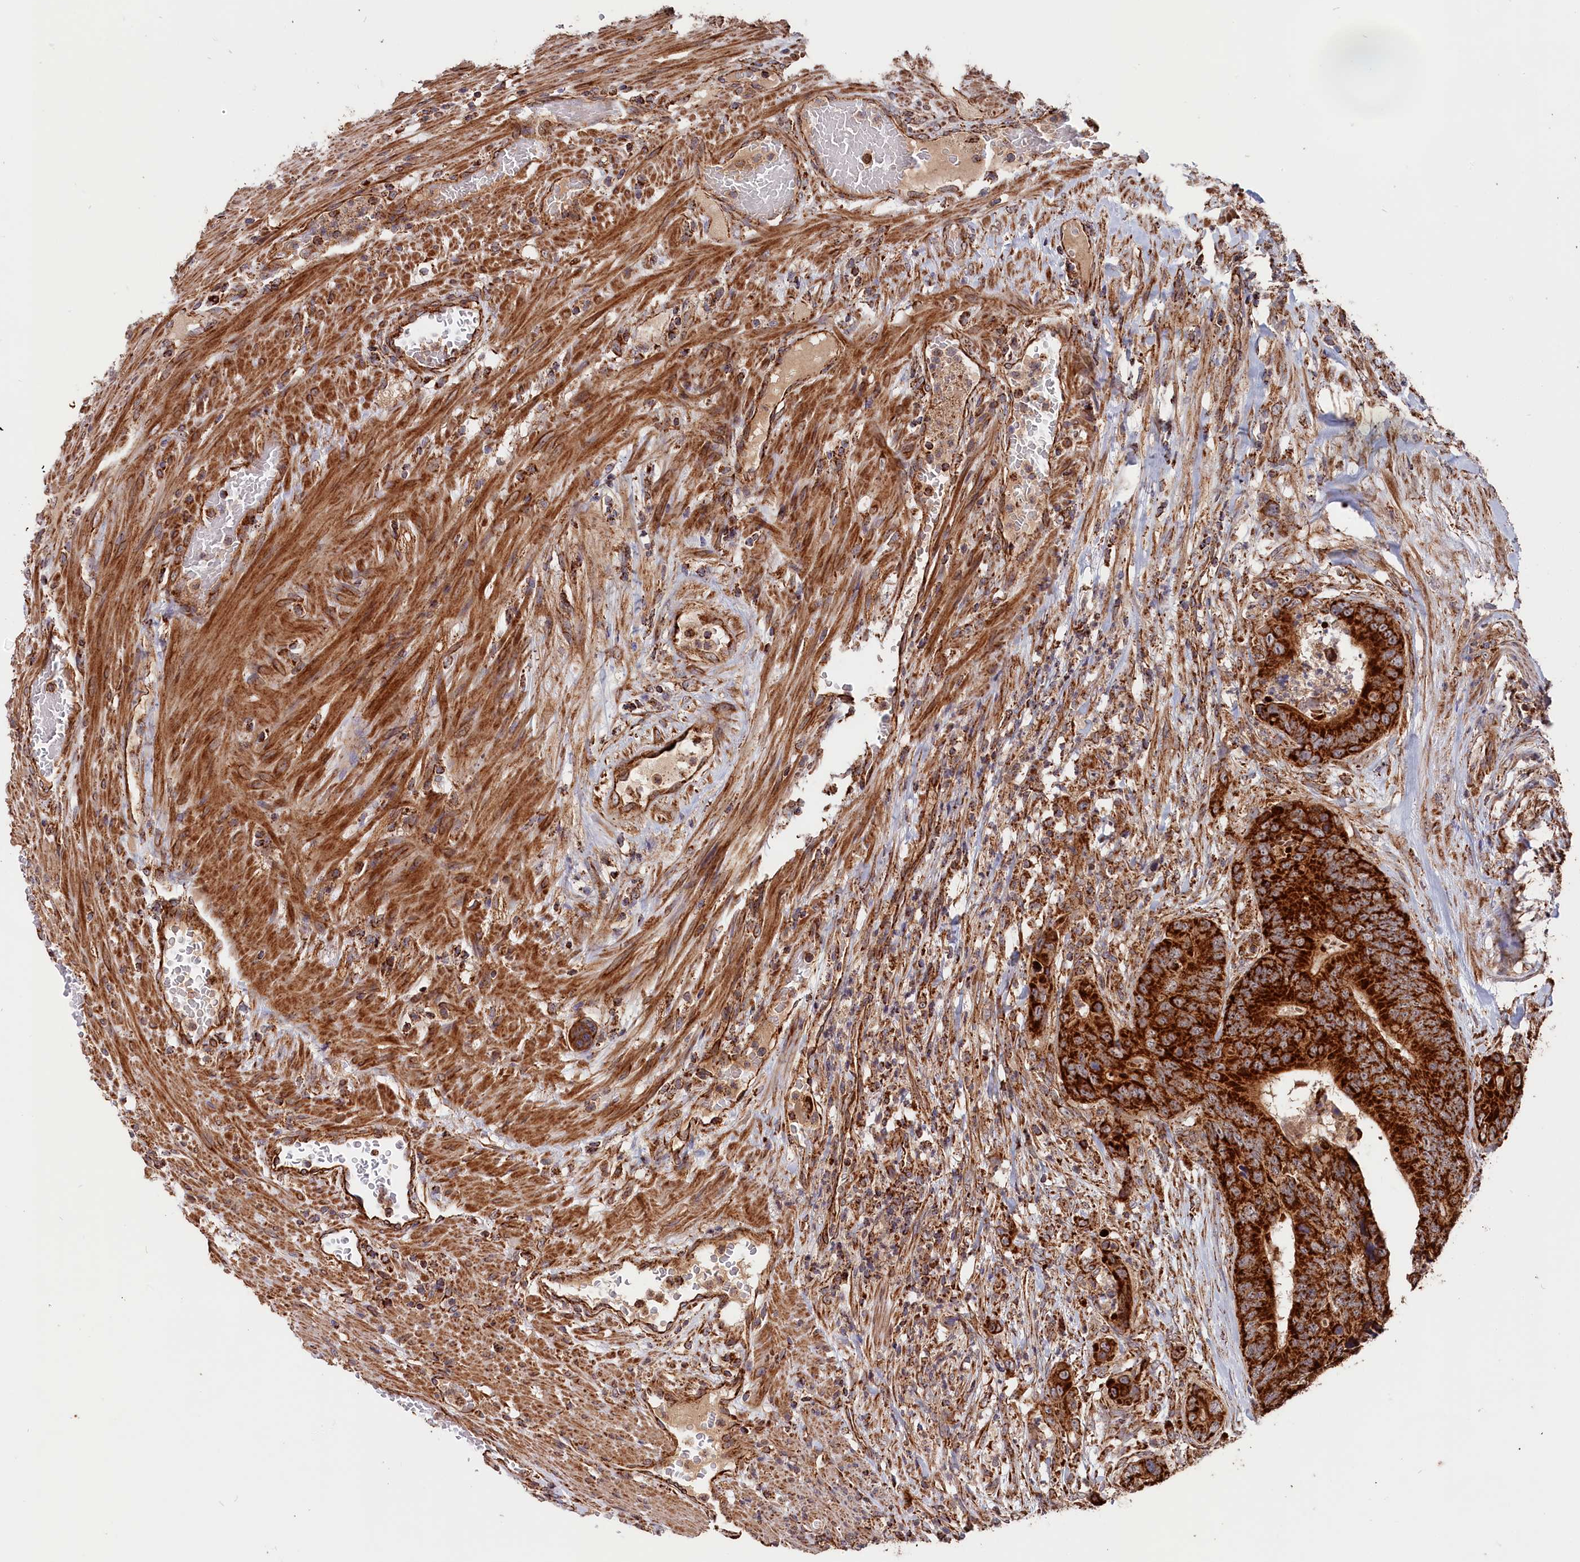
{"staining": {"intensity": "strong", "quantity": ">75%", "location": "cytoplasmic/membranous"}, "tissue": "colorectal cancer", "cell_type": "Tumor cells", "image_type": "cancer", "snomed": [{"axis": "morphology", "description": "Adenocarcinoma, NOS"}, {"axis": "topography", "description": "Colon"}], "caption": "Colorectal adenocarcinoma stained for a protein (brown) reveals strong cytoplasmic/membranous positive expression in about >75% of tumor cells.", "gene": "MACROD1", "patient": {"sex": "male", "age": 84}}